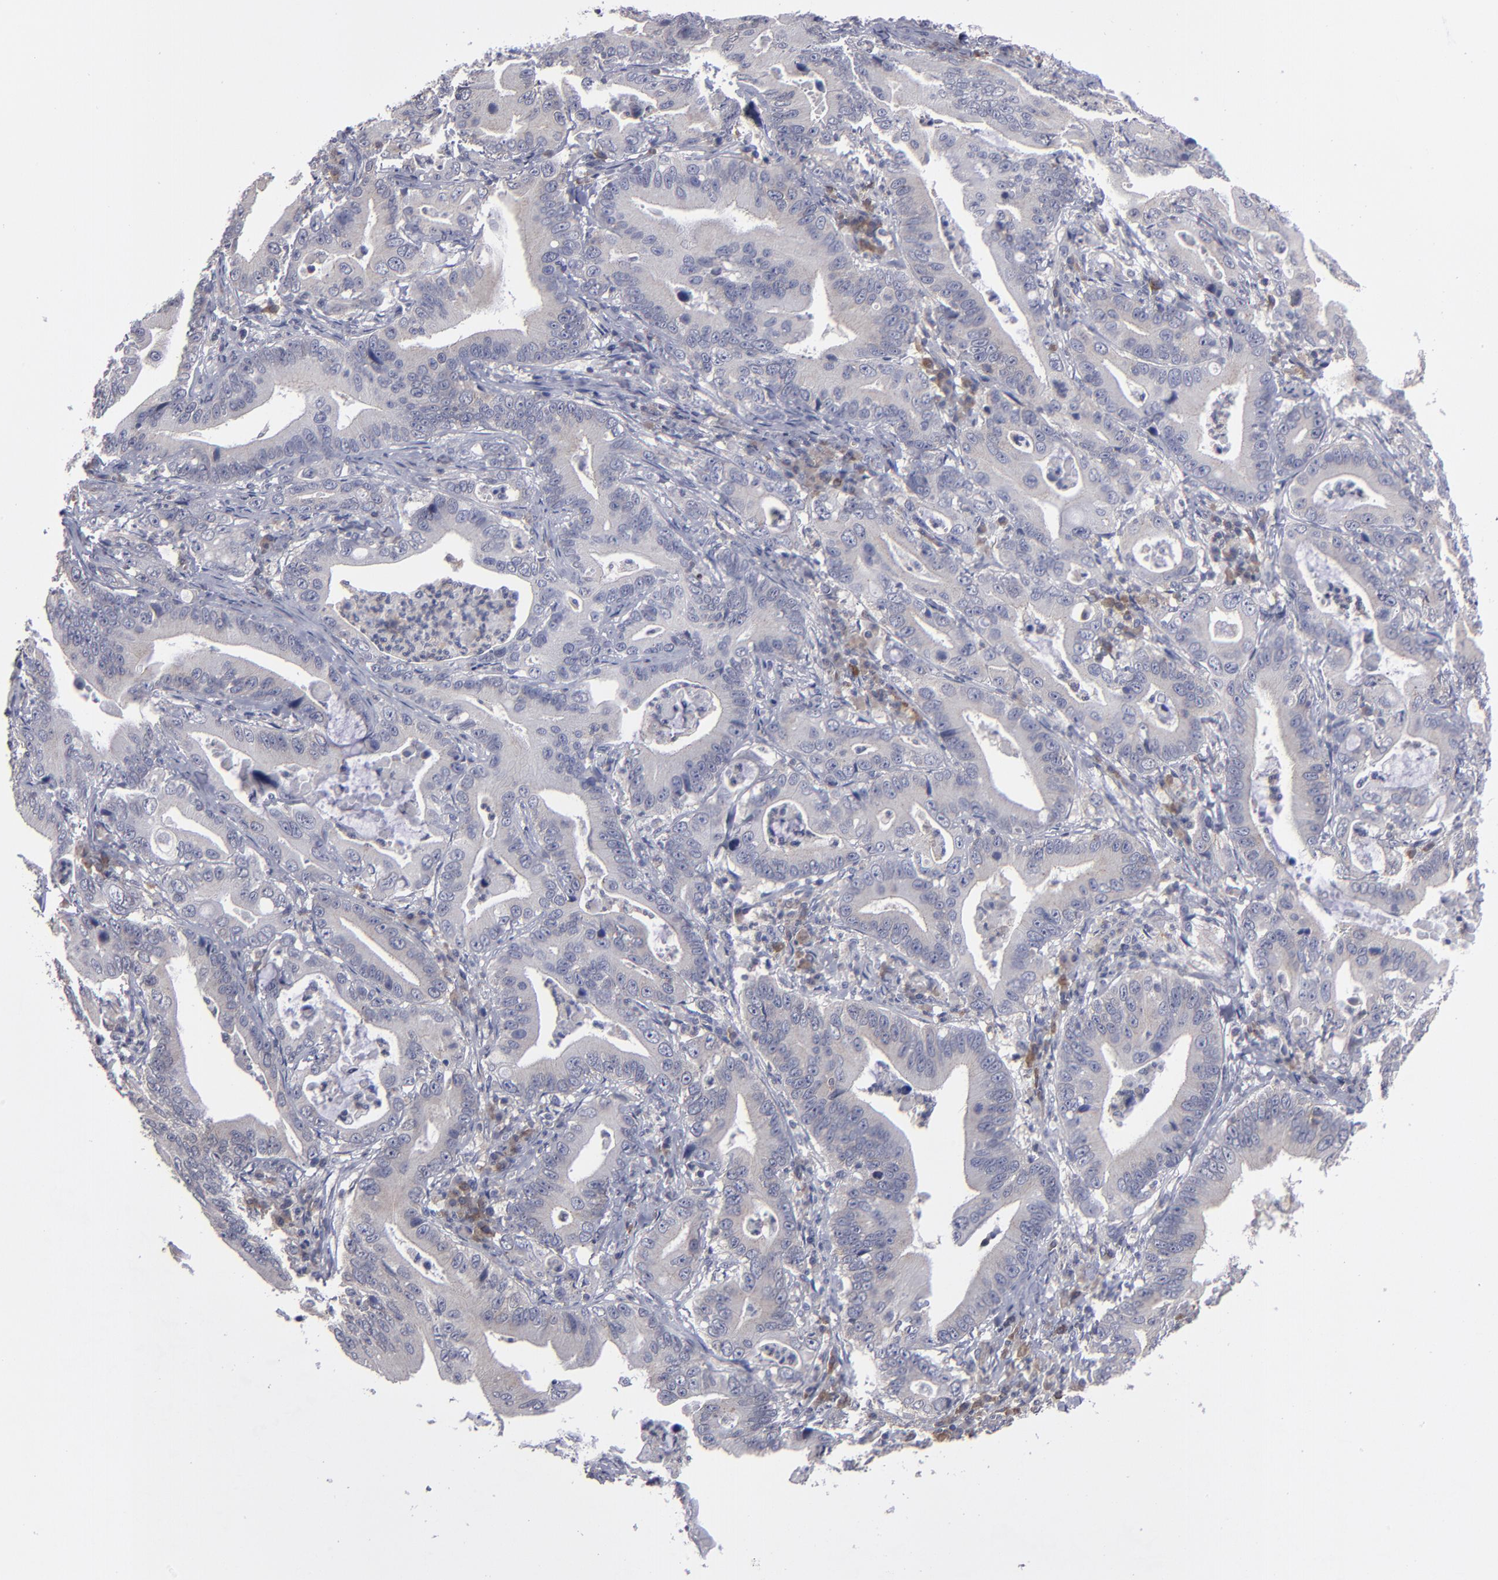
{"staining": {"intensity": "moderate", "quantity": "25%-75%", "location": "cytoplasmic/membranous"}, "tissue": "stomach cancer", "cell_type": "Tumor cells", "image_type": "cancer", "snomed": [{"axis": "morphology", "description": "Adenocarcinoma, NOS"}, {"axis": "topography", "description": "Stomach, upper"}], "caption": "This histopathology image demonstrates immunohistochemistry (IHC) staining of stomach adenocarcinoma, with medium moderate cytoplasmic/membranous expression in about 25%-75% of tumor cells.", "gene": "CEP97", "patient": {"sex": "male", "age": 63}}